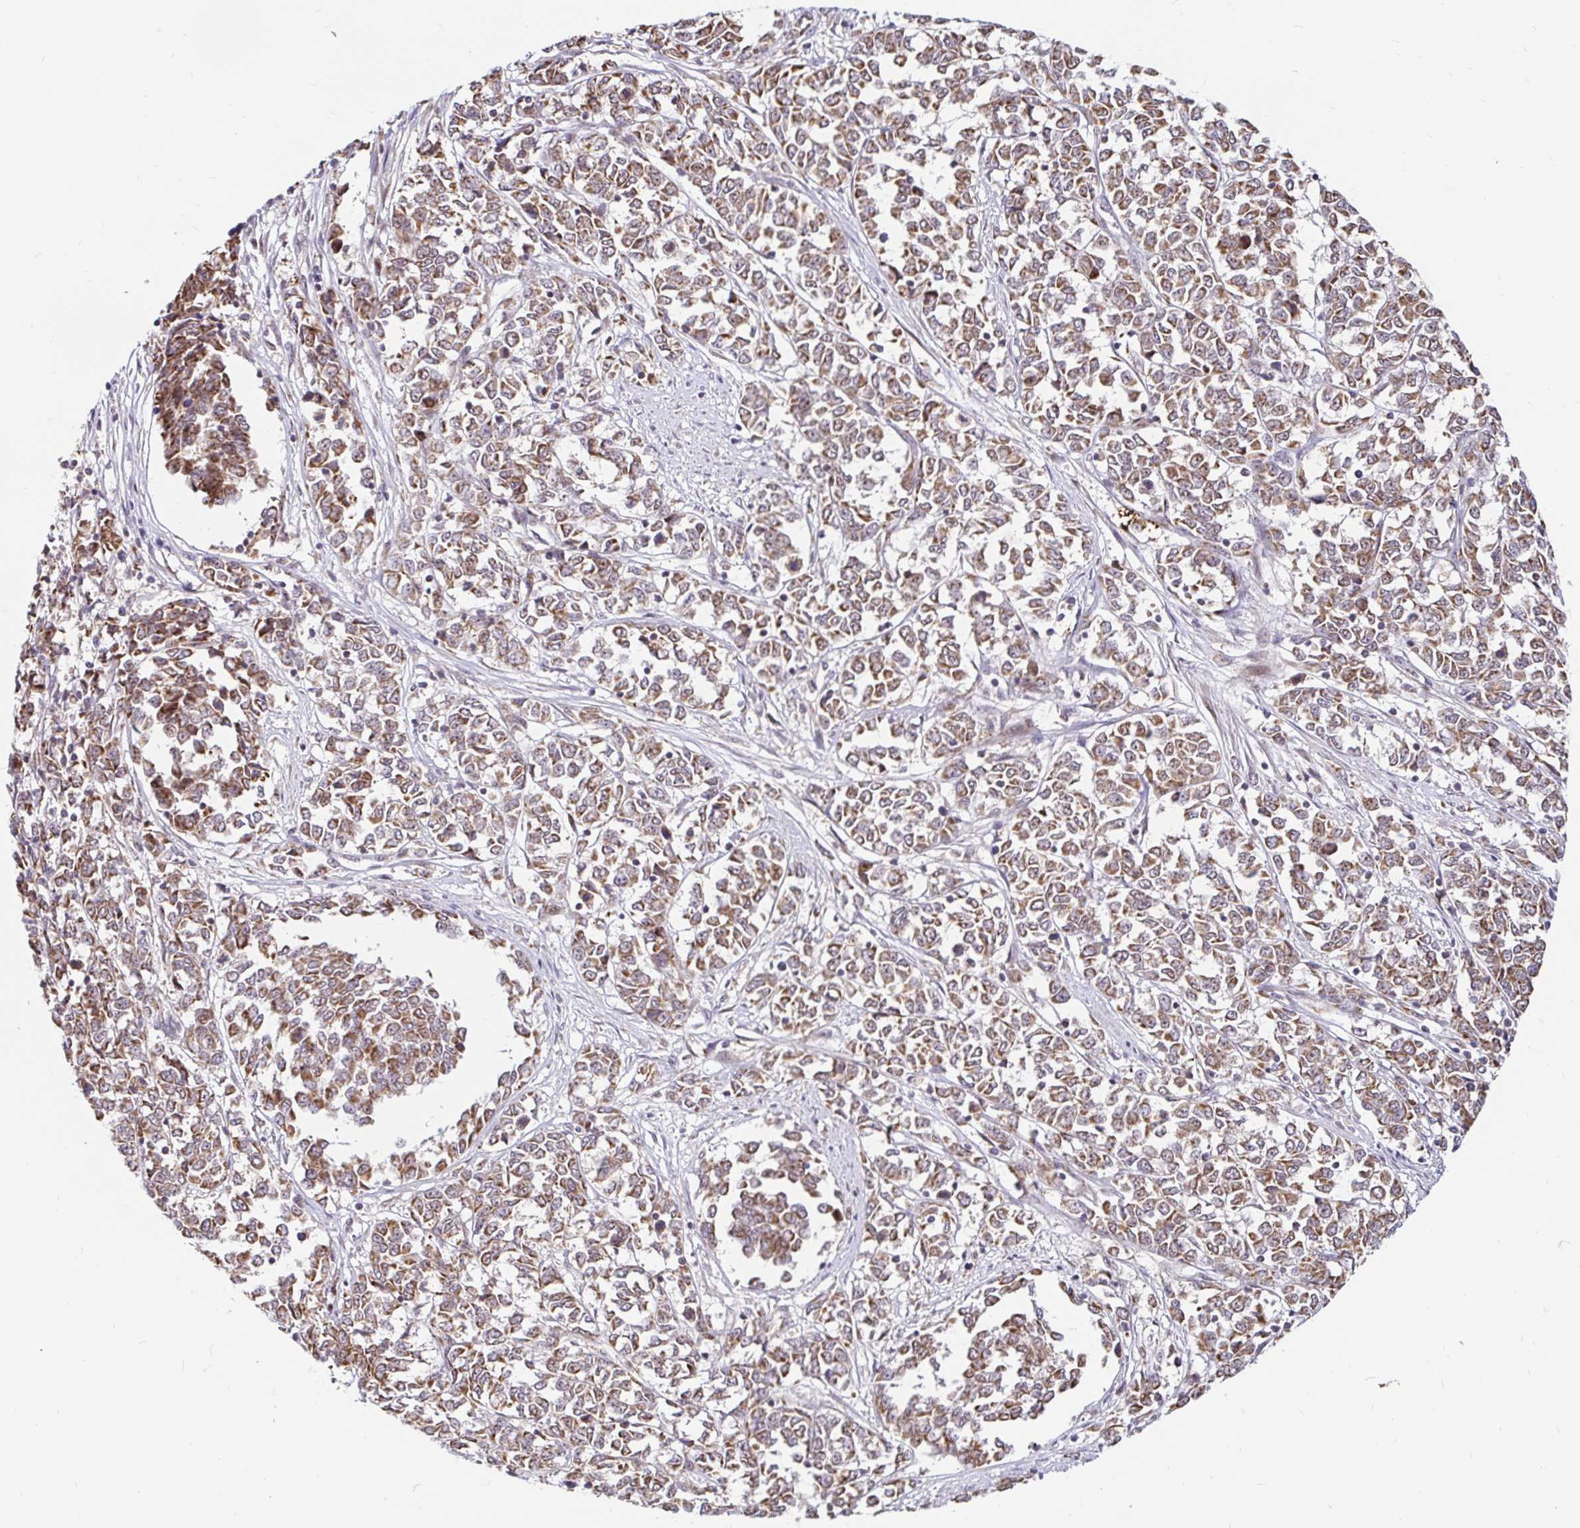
{"staining": {"intensity": "moderate", "quantity": ">75%", "location": "cytoplasmic/membranous"}, "tissue": "melanoma", "cell_type": "Tumor cells", "image_type": "cancer", "snomed": [{"axis": "morphology", "description": "Malignant melanoma, NOS"}, {"axis": "topography", "description": "Skin"}], "caption": "Melanoma was stained to show a protein in brown. There is medium levels of moderate cytoplasmic/membranous expression in approximately >75% of tumor cells.", "gene": "TIMM50", "patient": {"sex": "female", "age": 72}}